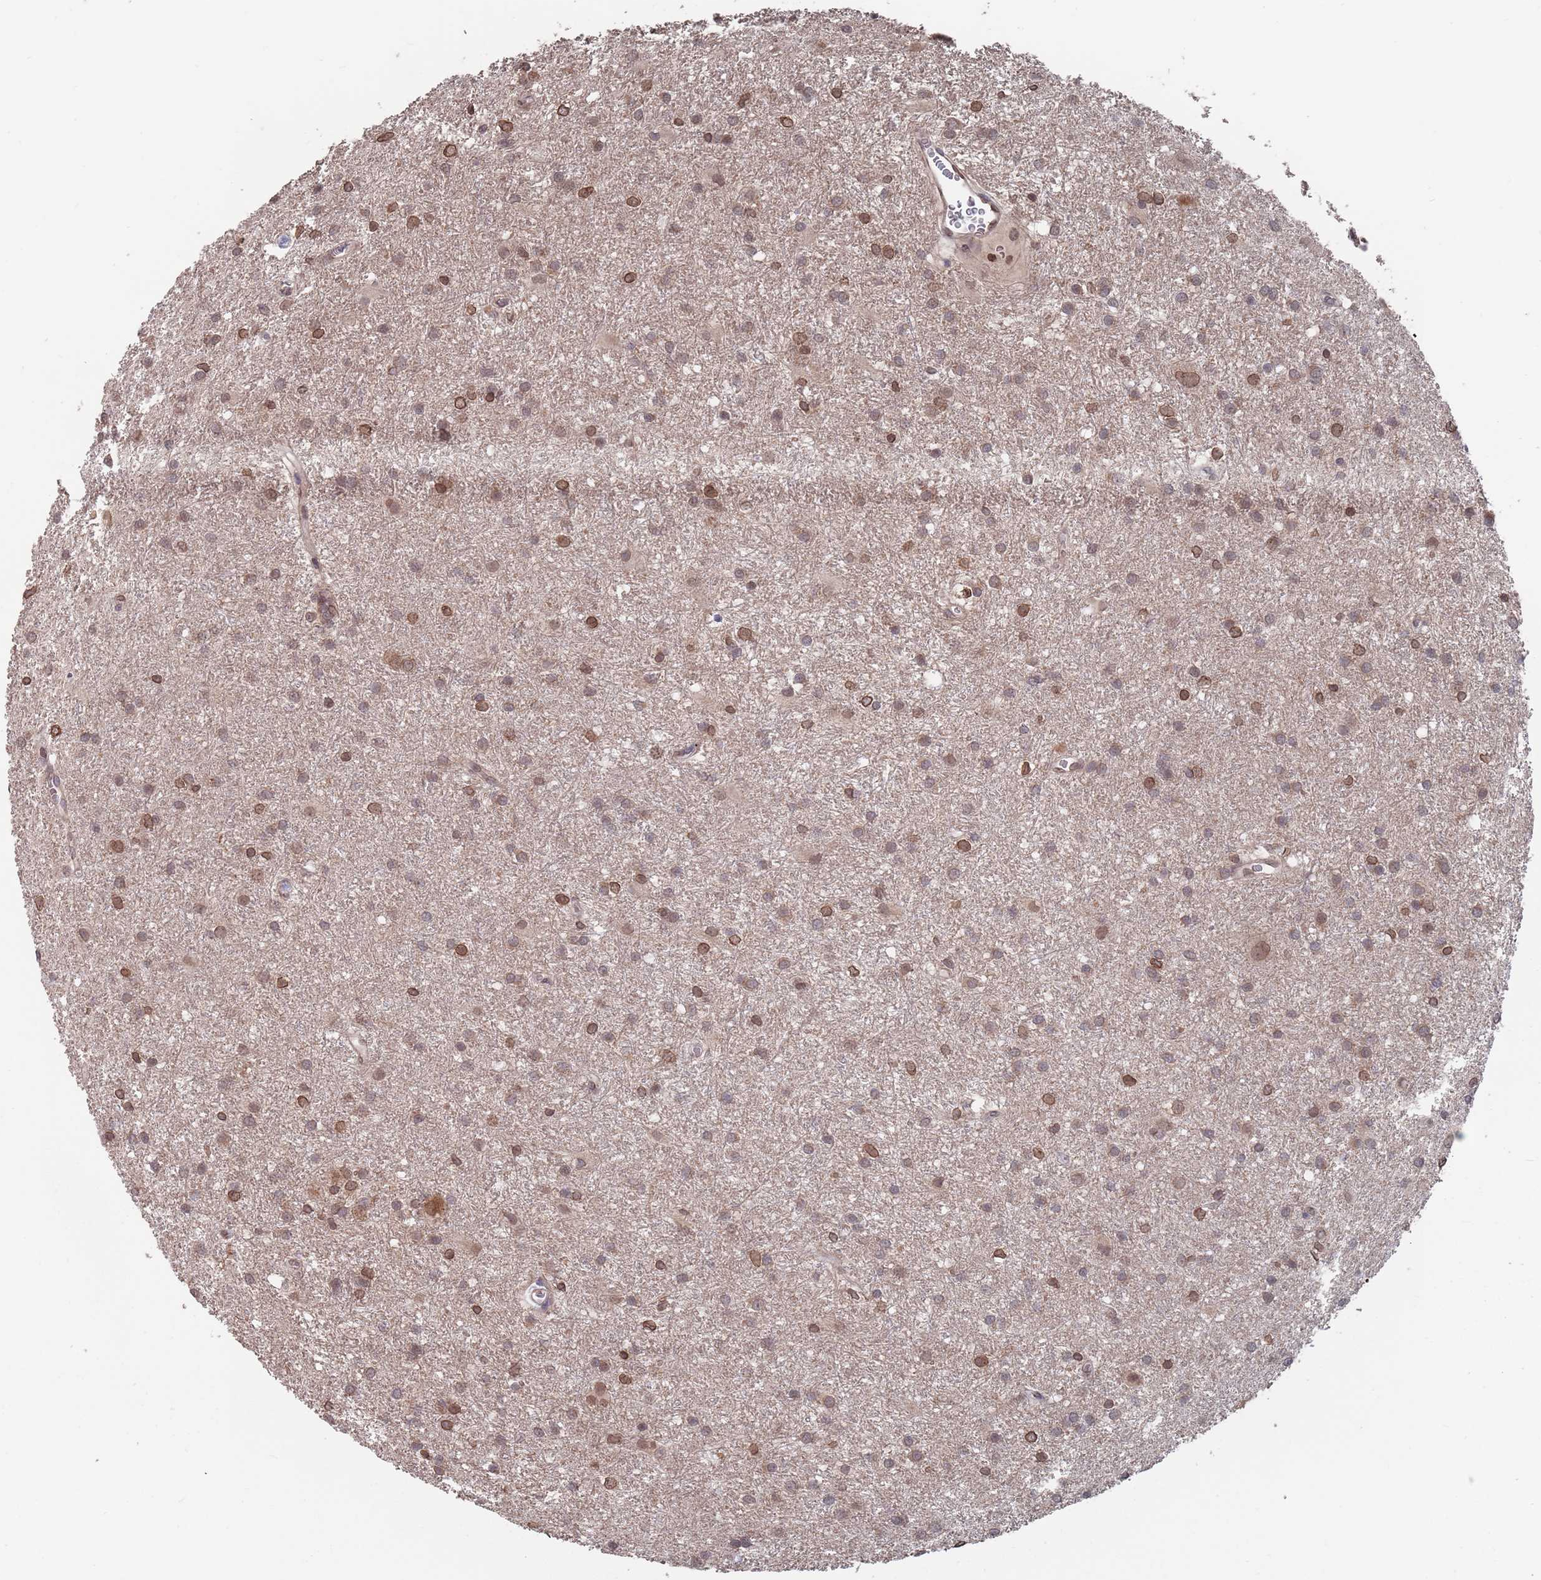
{"staining": {"intensity": "moderate", "quantity": ">75%", "location": "cytoplasmic/membranous,nuclear"}, "tissue": "glioma", "cell_type": "Tumor cells", "image_type": "cancer", "snomed": [{"axis": "morphology", "description": "Glioma, malignant, High grade"}, {"axis": "topography", "description": "Brain"}], "caption": "Immunohistochemistry (IHC) (DAB (3,3'-diaminobenzidine)) staining of human malignant high-grade glioma demonstrates moderate cytoplasmic/membranous and nuclear protein positivity in approximately >75% of tumor cells.", "gene": "SDHAF3", "patient": {"sex": "female", "age": 50}}